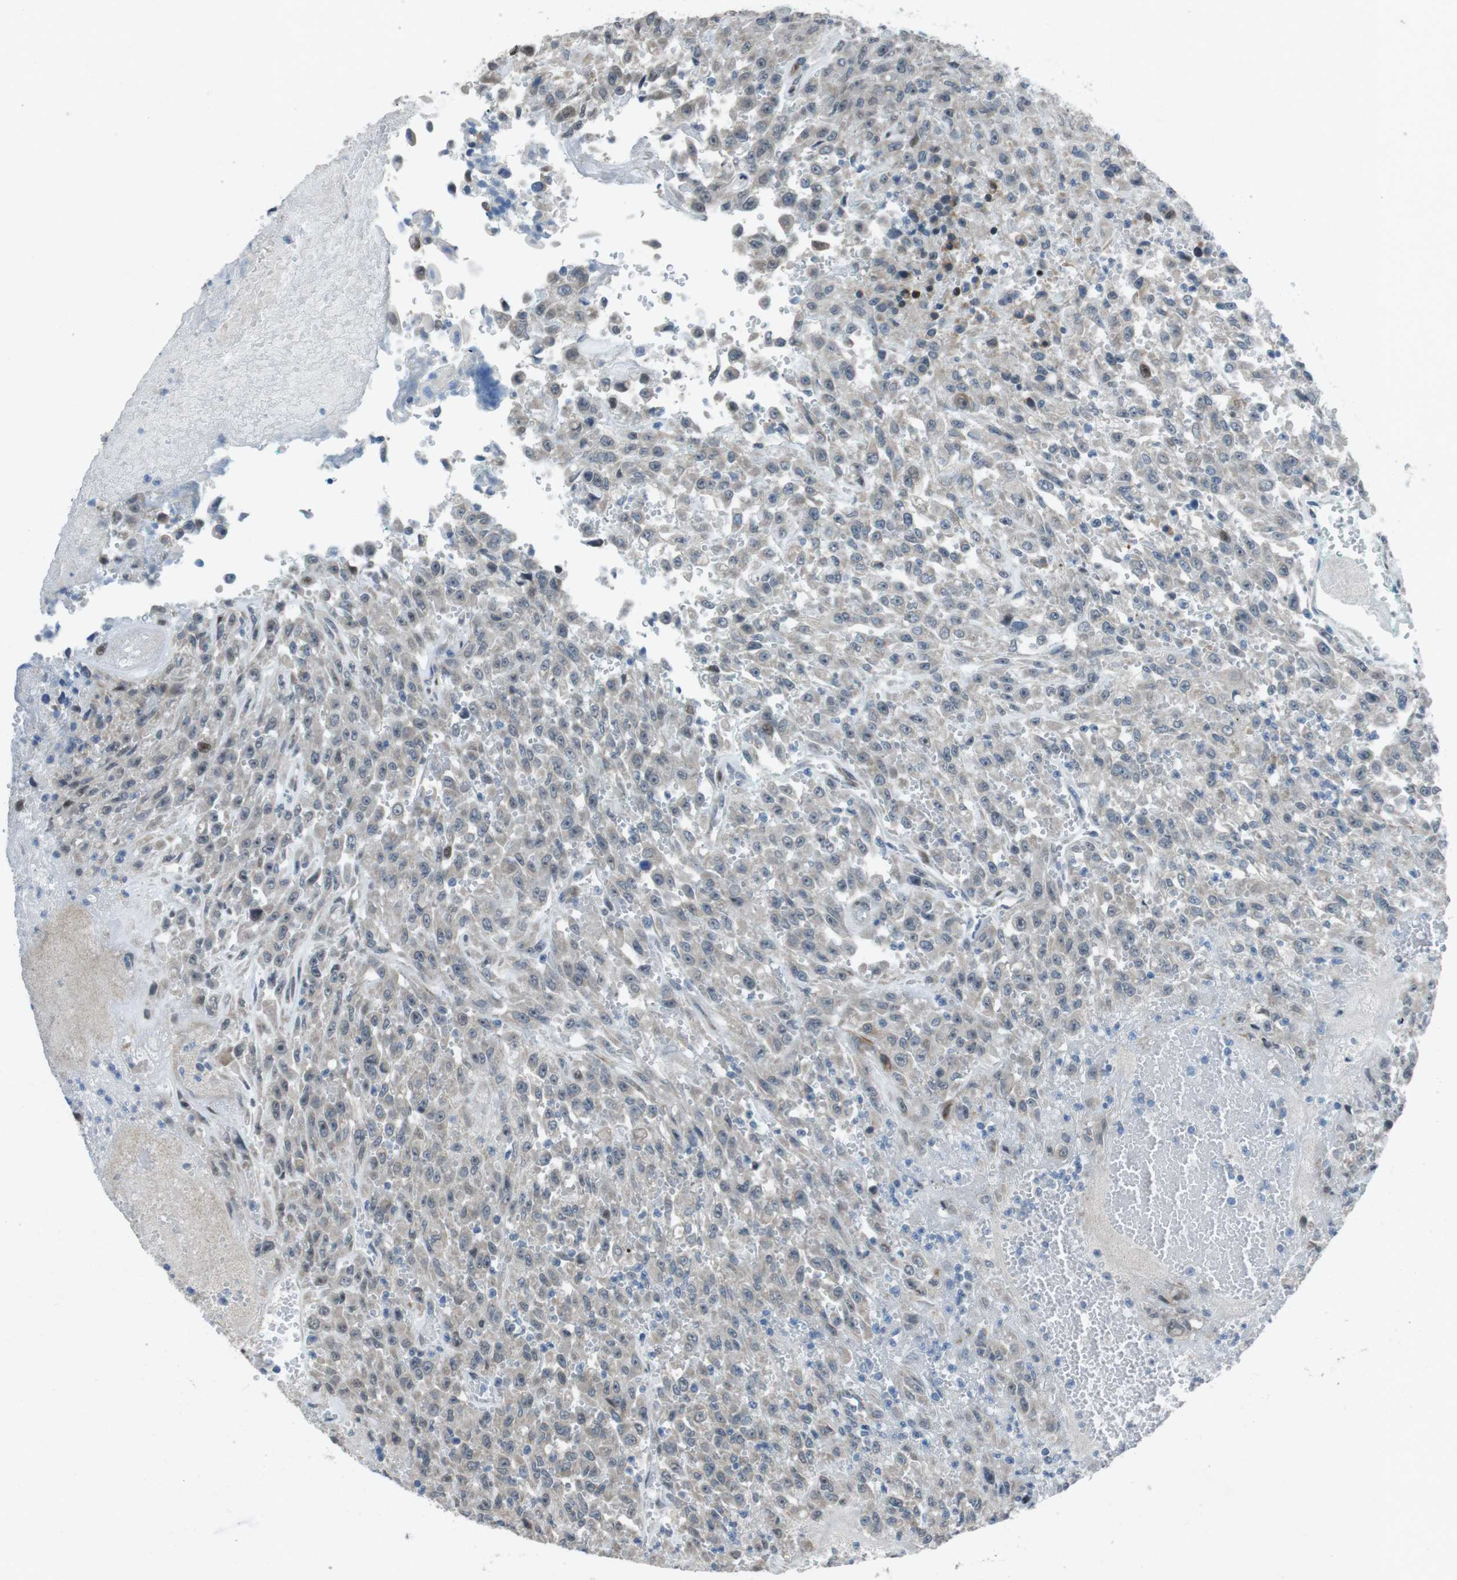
{"staining": {"intensity": "weak", "quantity": "<25%", "location": "nuclear"}, "tissue": "urothelial cancer", "cell_type": "Tumor cells", "image_type": "cancer", "snomed": [{"axis": "morphology", "description": "Urothelial carcinoma, High grade"}, {"axis": "topography", "description": "Urinary bladder"}], "caption": "There is no significant positivity in tumor cells of urothelial cancer.", "gene": "PBRM1", "patient": {"sex": "male", "age": 46}}